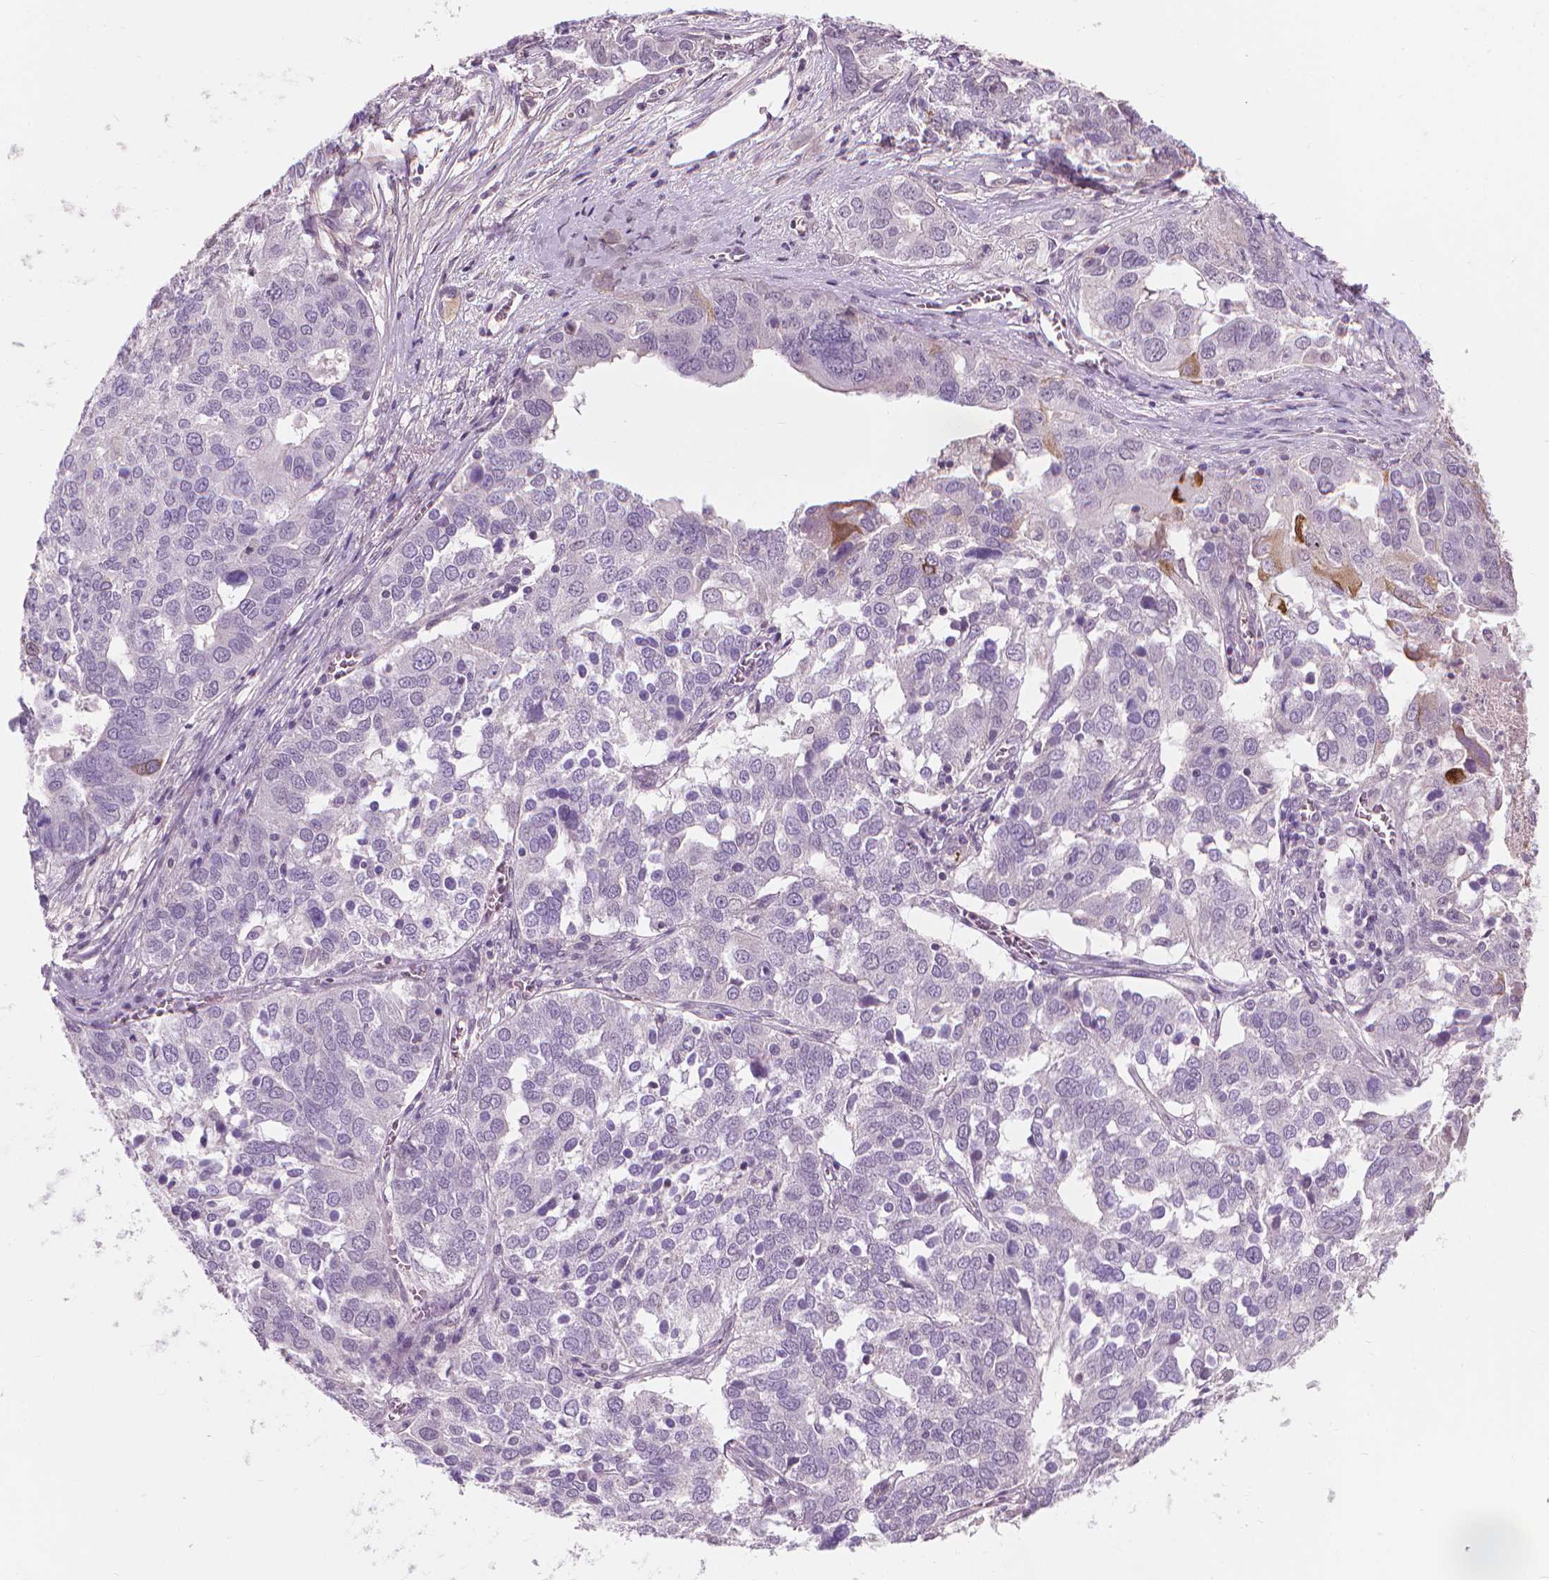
{"staining": {"intensity": "negative", "quantity": "none", "location": "none"}, "tissue": "ovarian cancer", "cell_type": "Tumor cells", "image_type": "cancer", "snomed": [{"axis": "morphology", "description": "Carcinoma, endometroid"}, {"axis": "topography", "description": "Soft tissue"}, {"axis": "topography", "description": "Ovary"}], "caption": "The histopathology image displays no staining of tumor cells in ovarian endometroid carcinoma.", "gene": "SAXO2", "patient": {"sex": "female", "age": 52}}